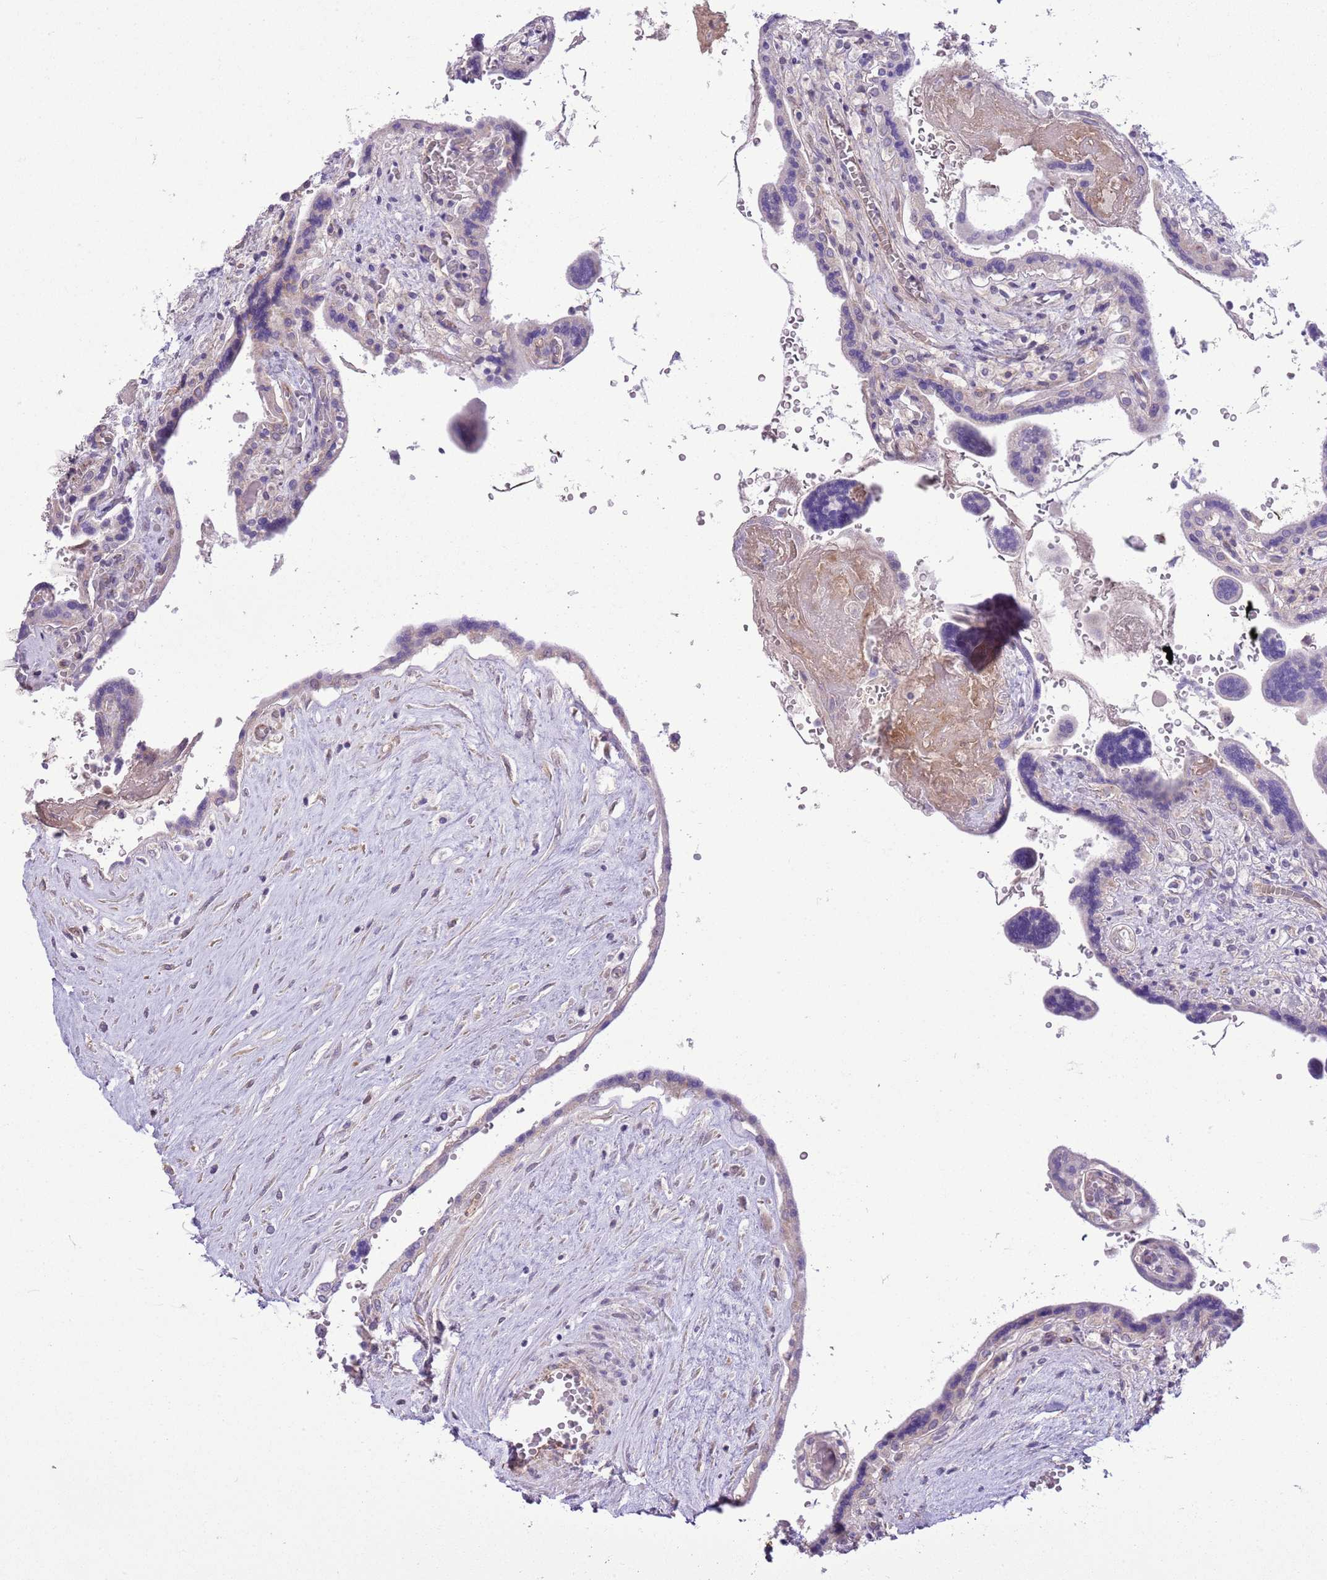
{"staining": {"intensity": "negative", "quantity": "none", "location": "none"}, "tissue": "placenta", "cell_type": "Decidual cells", "image_type": "normal", "snomed": [{"axis": "morphology", "description": "Normal tissue, NOS"}, {"axis": "topography", "description": "Placenta"}], "caption": "High power microscopy image of an immunohistochemistry (IHC) image of normal placenta, revealing no significant staining in decidual cells. The staining is performed using DAB brown chromogen with nuclei counter-stained in using hematoxylin.", "gene": "FBRSL1", "patient": {"sex": "female", "age": 37}}